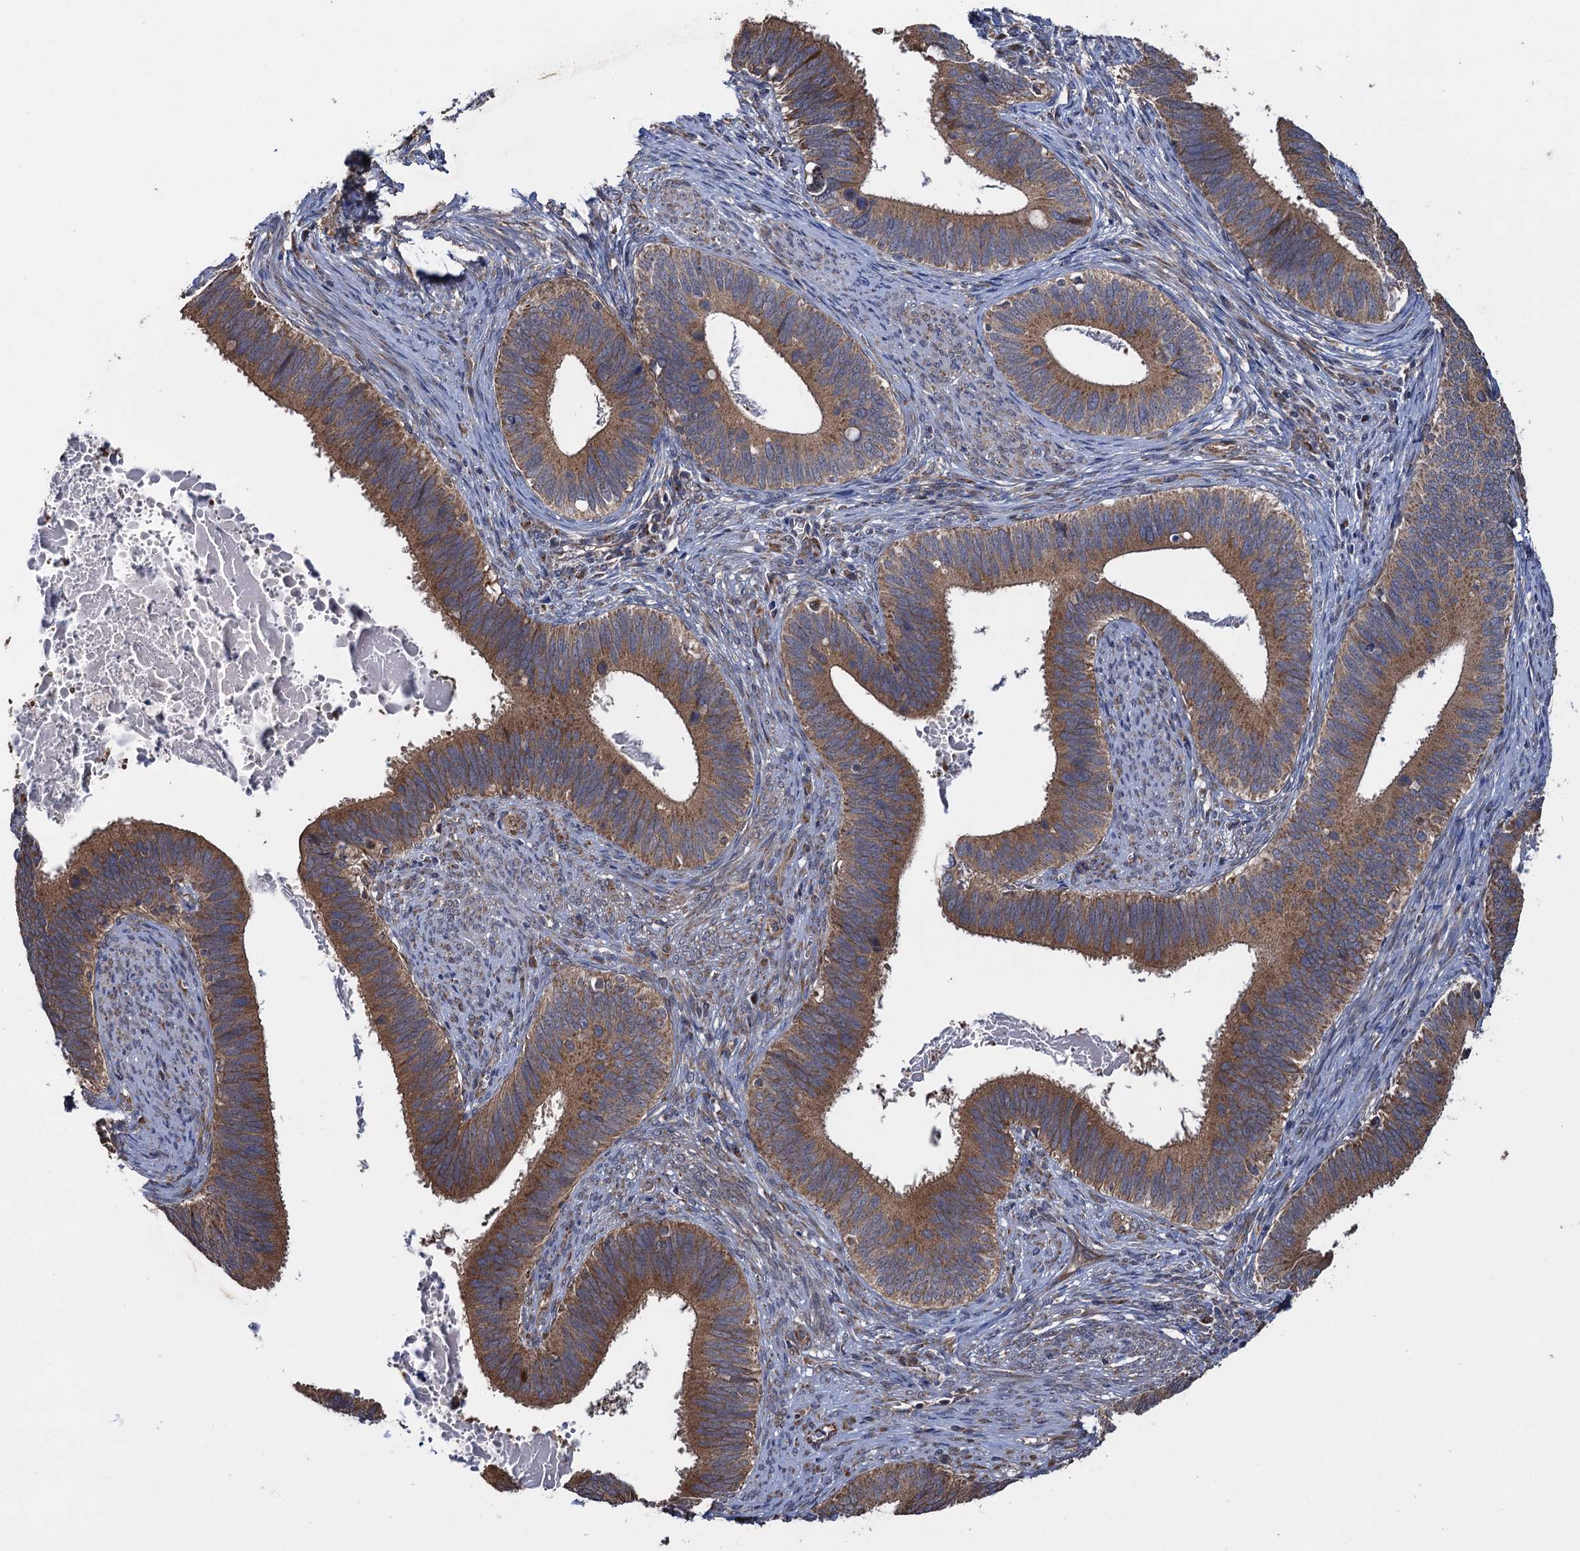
{"staining": {"intensity": "moderate", "quantity": ">75%", "location": "cytoplasmic/membranous"}, "tissue": "cervical cancer", "cell_type": "Tumor cells", "image_type": "cancer", "snomed": [{"axis": "morphology", "description": "Adenocarcinoma, NOS"}, {"axis": "topography", "description": "Cervix"}], "caption": "Cervical adenocarcinoma stained with IHC demonstrates moderate cytoplasmic/membranous staining in approximately >75% of tumor cells. Using DAB (3,3'-diaminobenzidine) (brown) and hematoxylin (blue) stains, captured at high magnification using brightfield microscopy.", "gene": "HAUS1", "patient": {"sex": "female", "age": 42}}